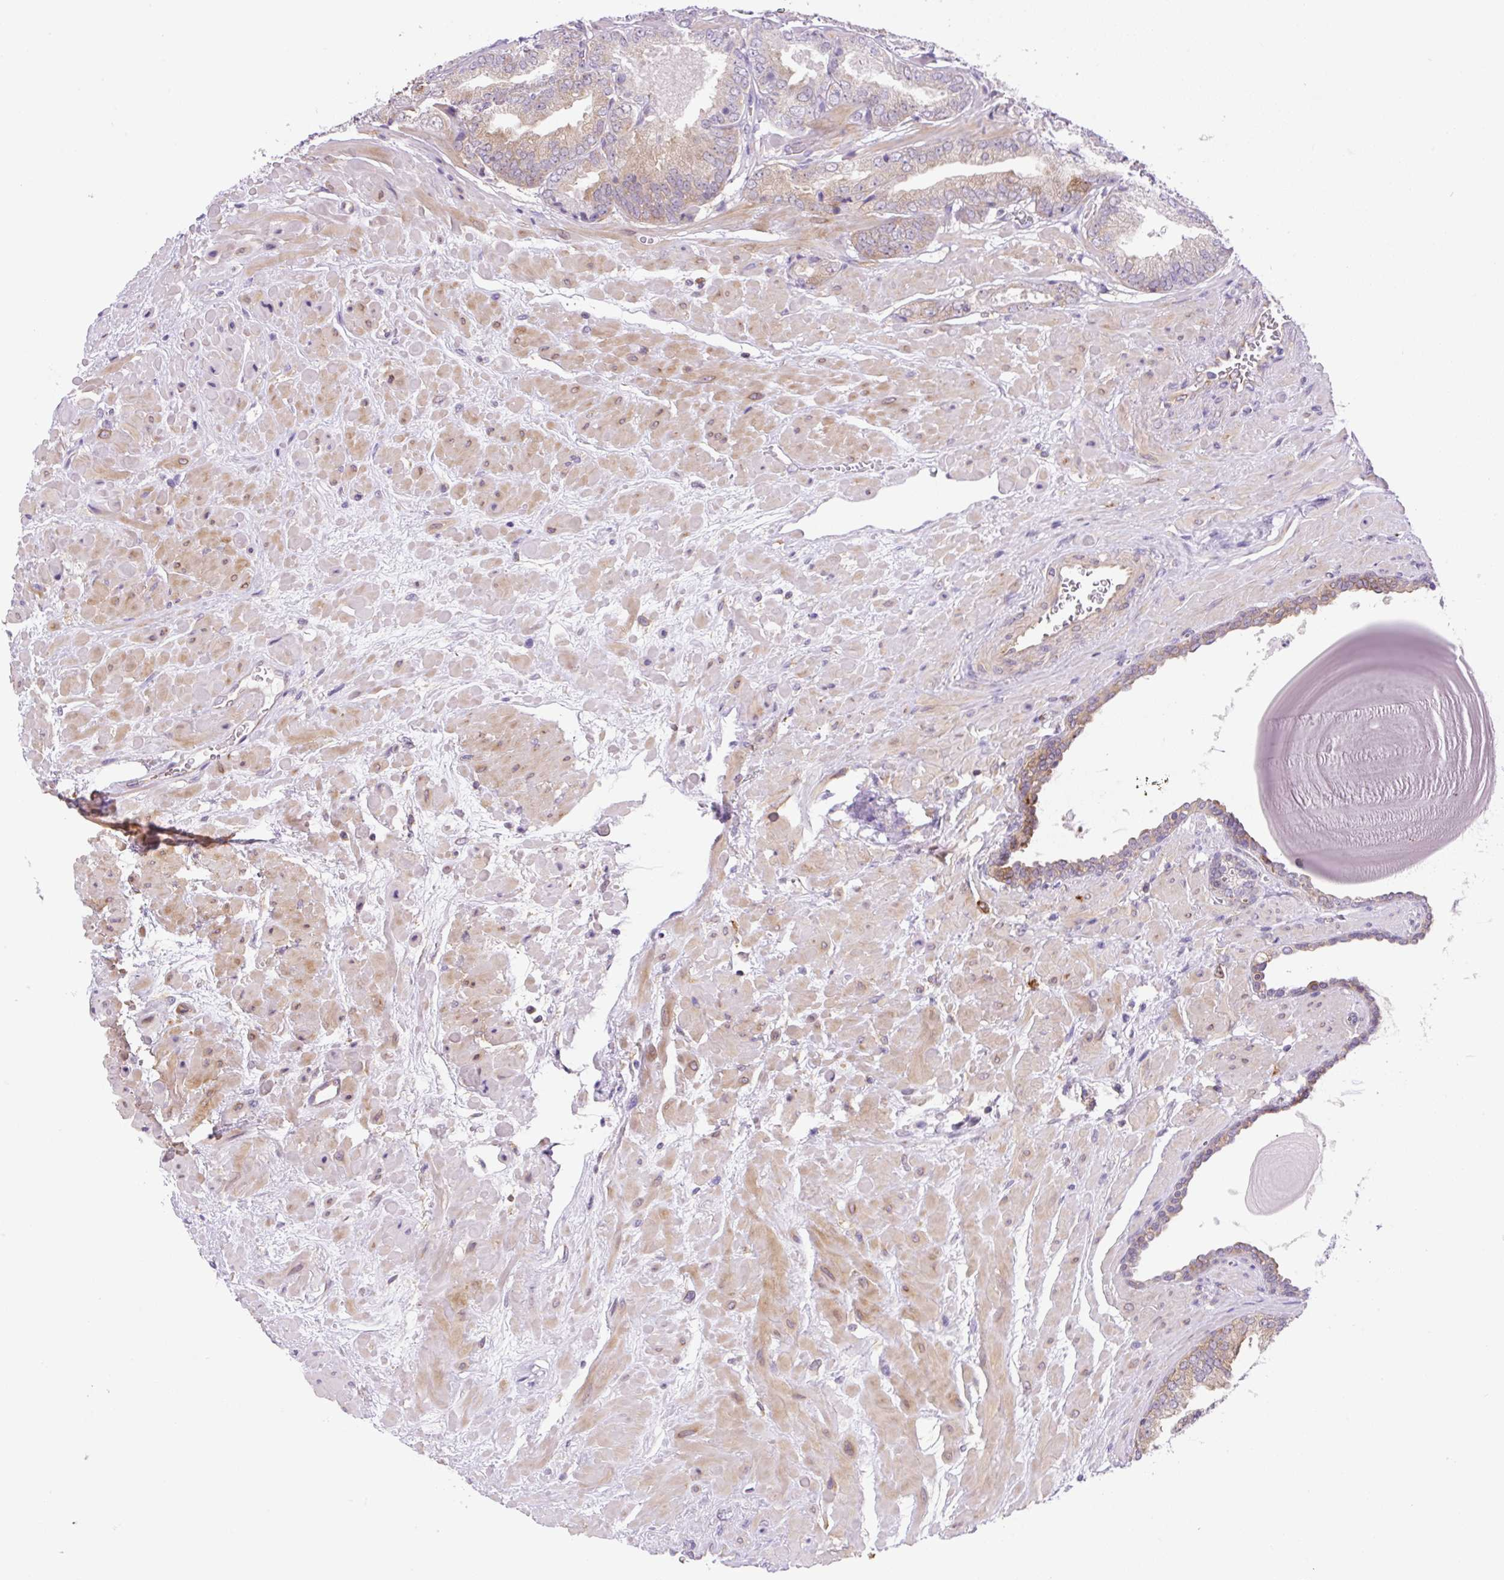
{"staining": {"intensity": "weak", "quantity": "<25%", "location": "cytoplasmic/membranous"}, "tissue": "prostate cancer", "cell_type": "Tumor cells", "image_type": "cancer", "snomed": [{"axis": "morphology", "description": "Adenocarcinoma, High grade"}, {"axis": "topography", "description": "Prostate"}], "caption": "A histopathology image of prostate cancer stained for a protein demonstrates no brown staining in tumor cells.", "gene": "CAMK2B", "patient": {"sex": "male", "age": 68}}